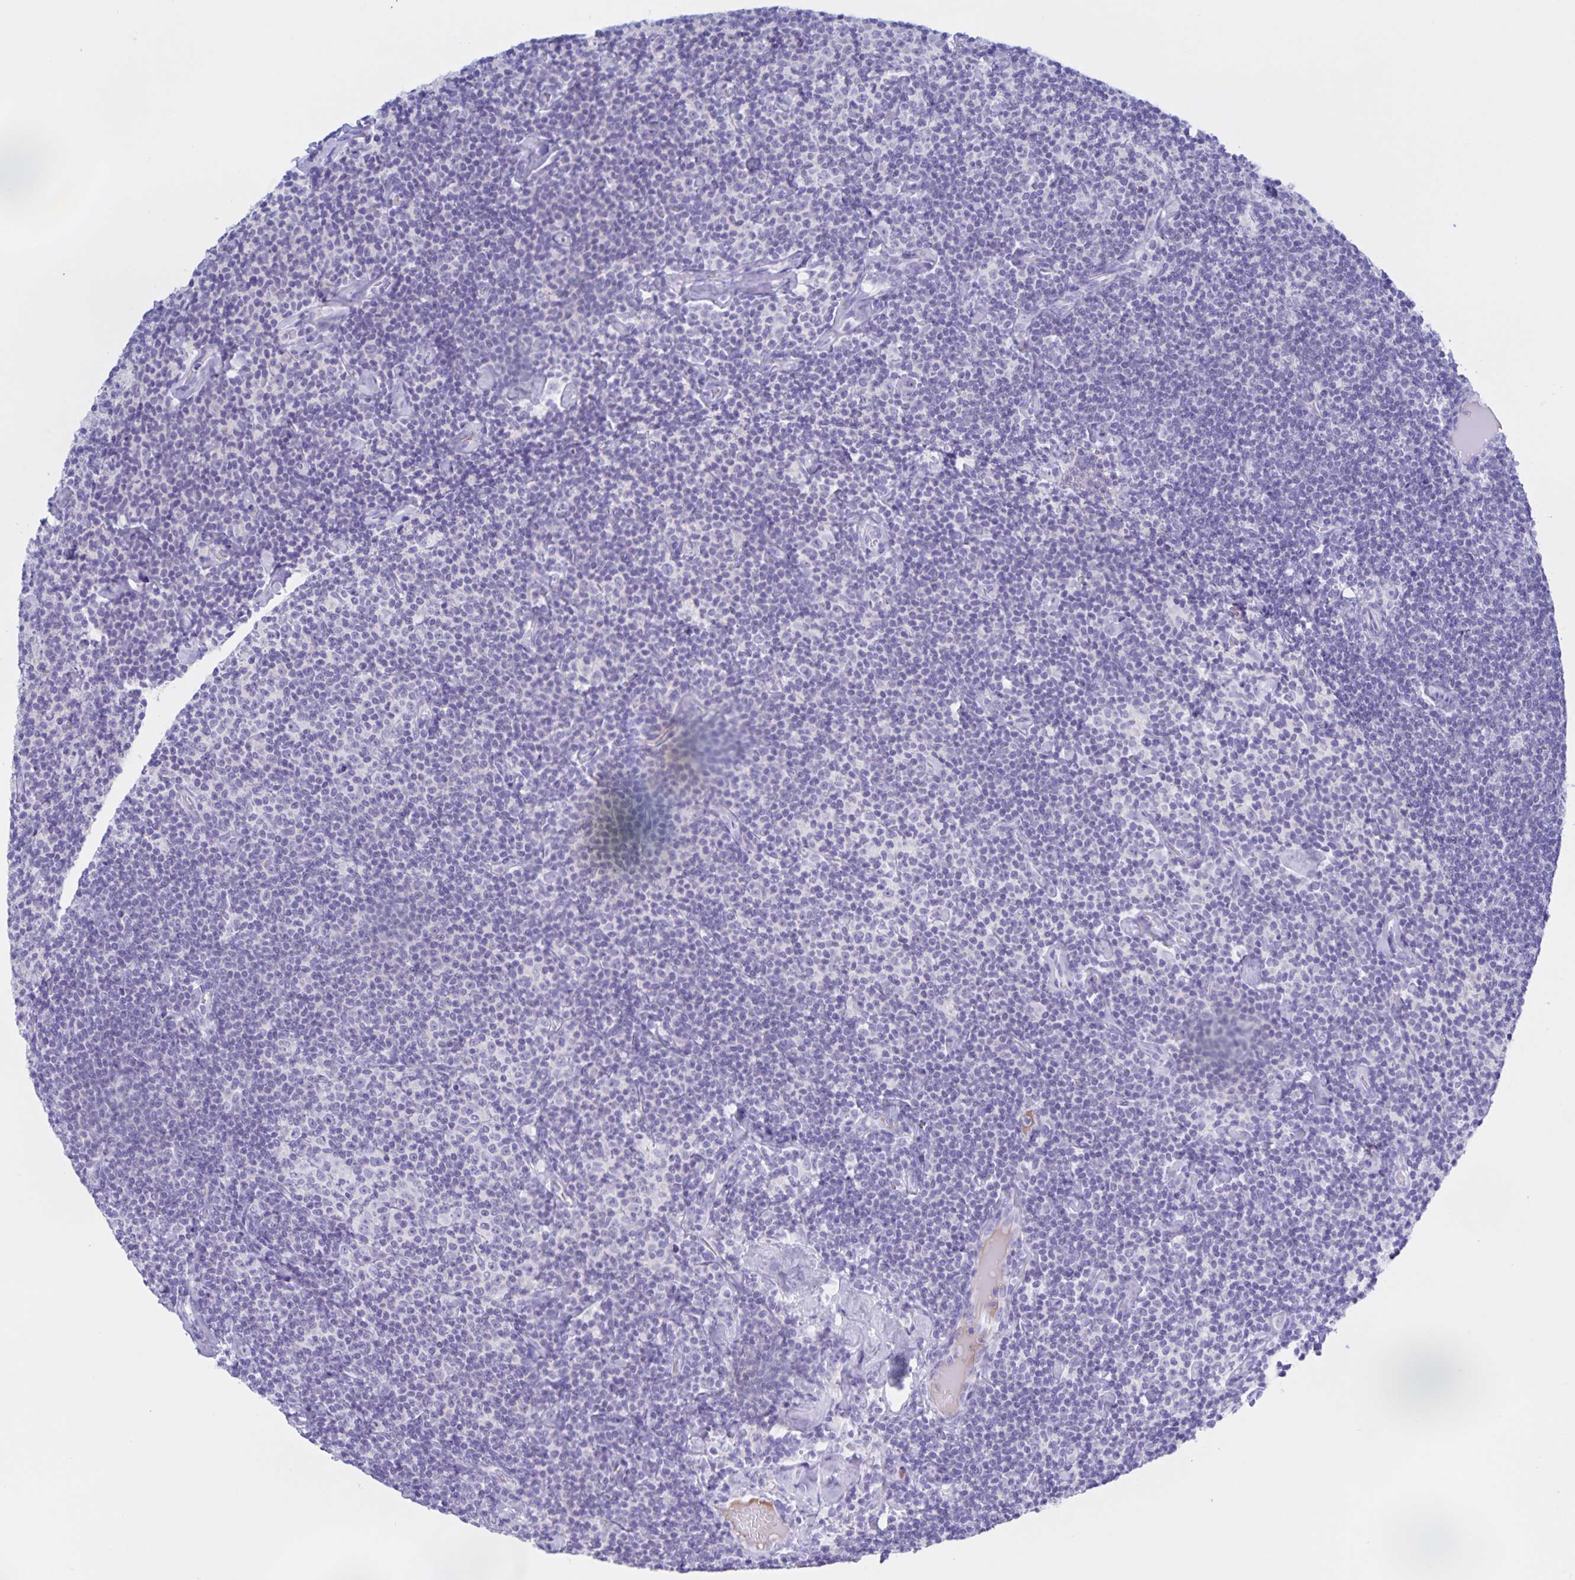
{"staining": {"intensity": "negative", "quantity": "none", "location": "none"}, "tissue": "lymphoma", "cell_type": "Tumor cells", "image_type": "cancer", "snomed": [{"axis": "morphology", "description": "Malignant lymphoma, non-Hodgkin's type, Low grade"}, {"axis": "topography", "description": "Lymph node"}], "caption": "The photomicrograph displays no staining of tumor cells in lymphoma.", "gene": "CATSPER4", "patient": {"sex": "male", "age": 81}}